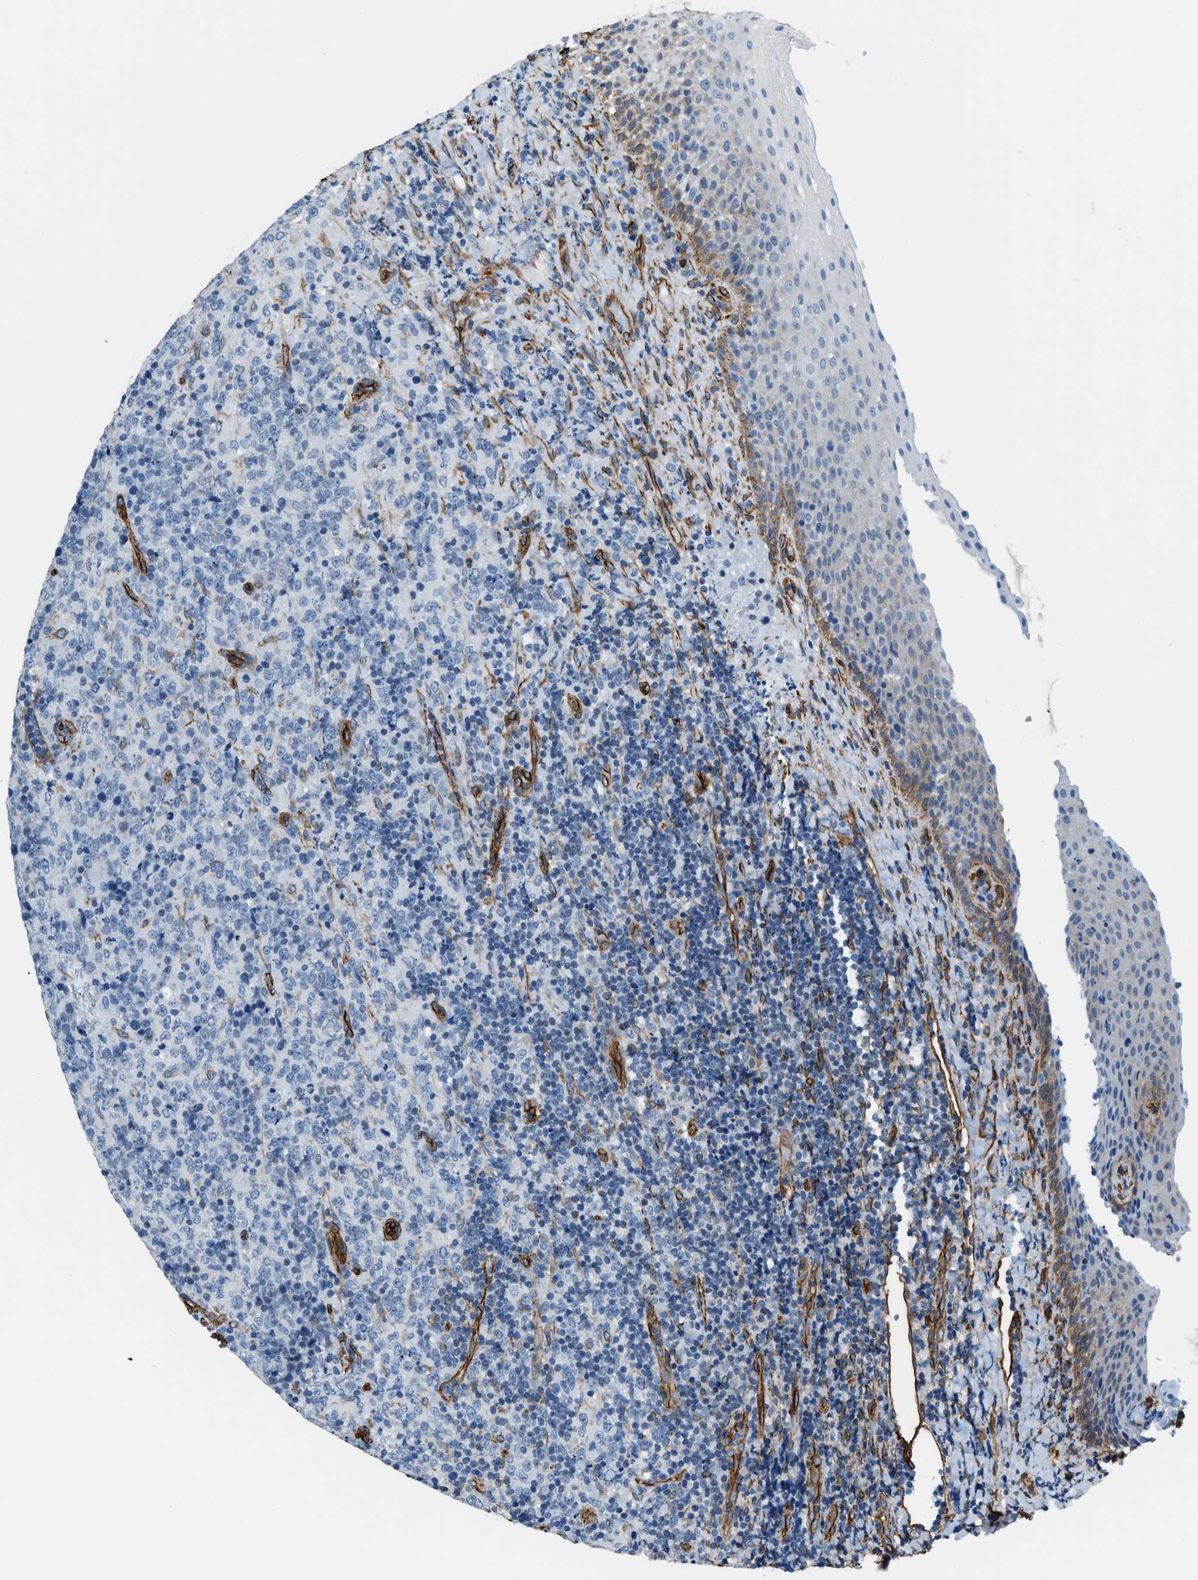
{"staining": {"intensity": "negative", "quantity": "none", "location": "none"}, "tissue": "lymphoma", "cell_type": "Tumor cells", "image_type": "cancer", "snomed": [{"axis": "morphology", "description": "Malignant lymphoma, non-Hodgkin's type, High grade"}, {"axis": "topography", "description": "Tonsil"}], "caption": "Micrograph shows no significant protein positivity in tumor cells of malignant lymphoma, non-Hodgkin's type (high-grade). (DAB immunohistochemistry (IHC) visualized using brightfield microscopy, high magnification).", "gene": "TMEM43", "patient": {"sex": "female", "age": 36}}